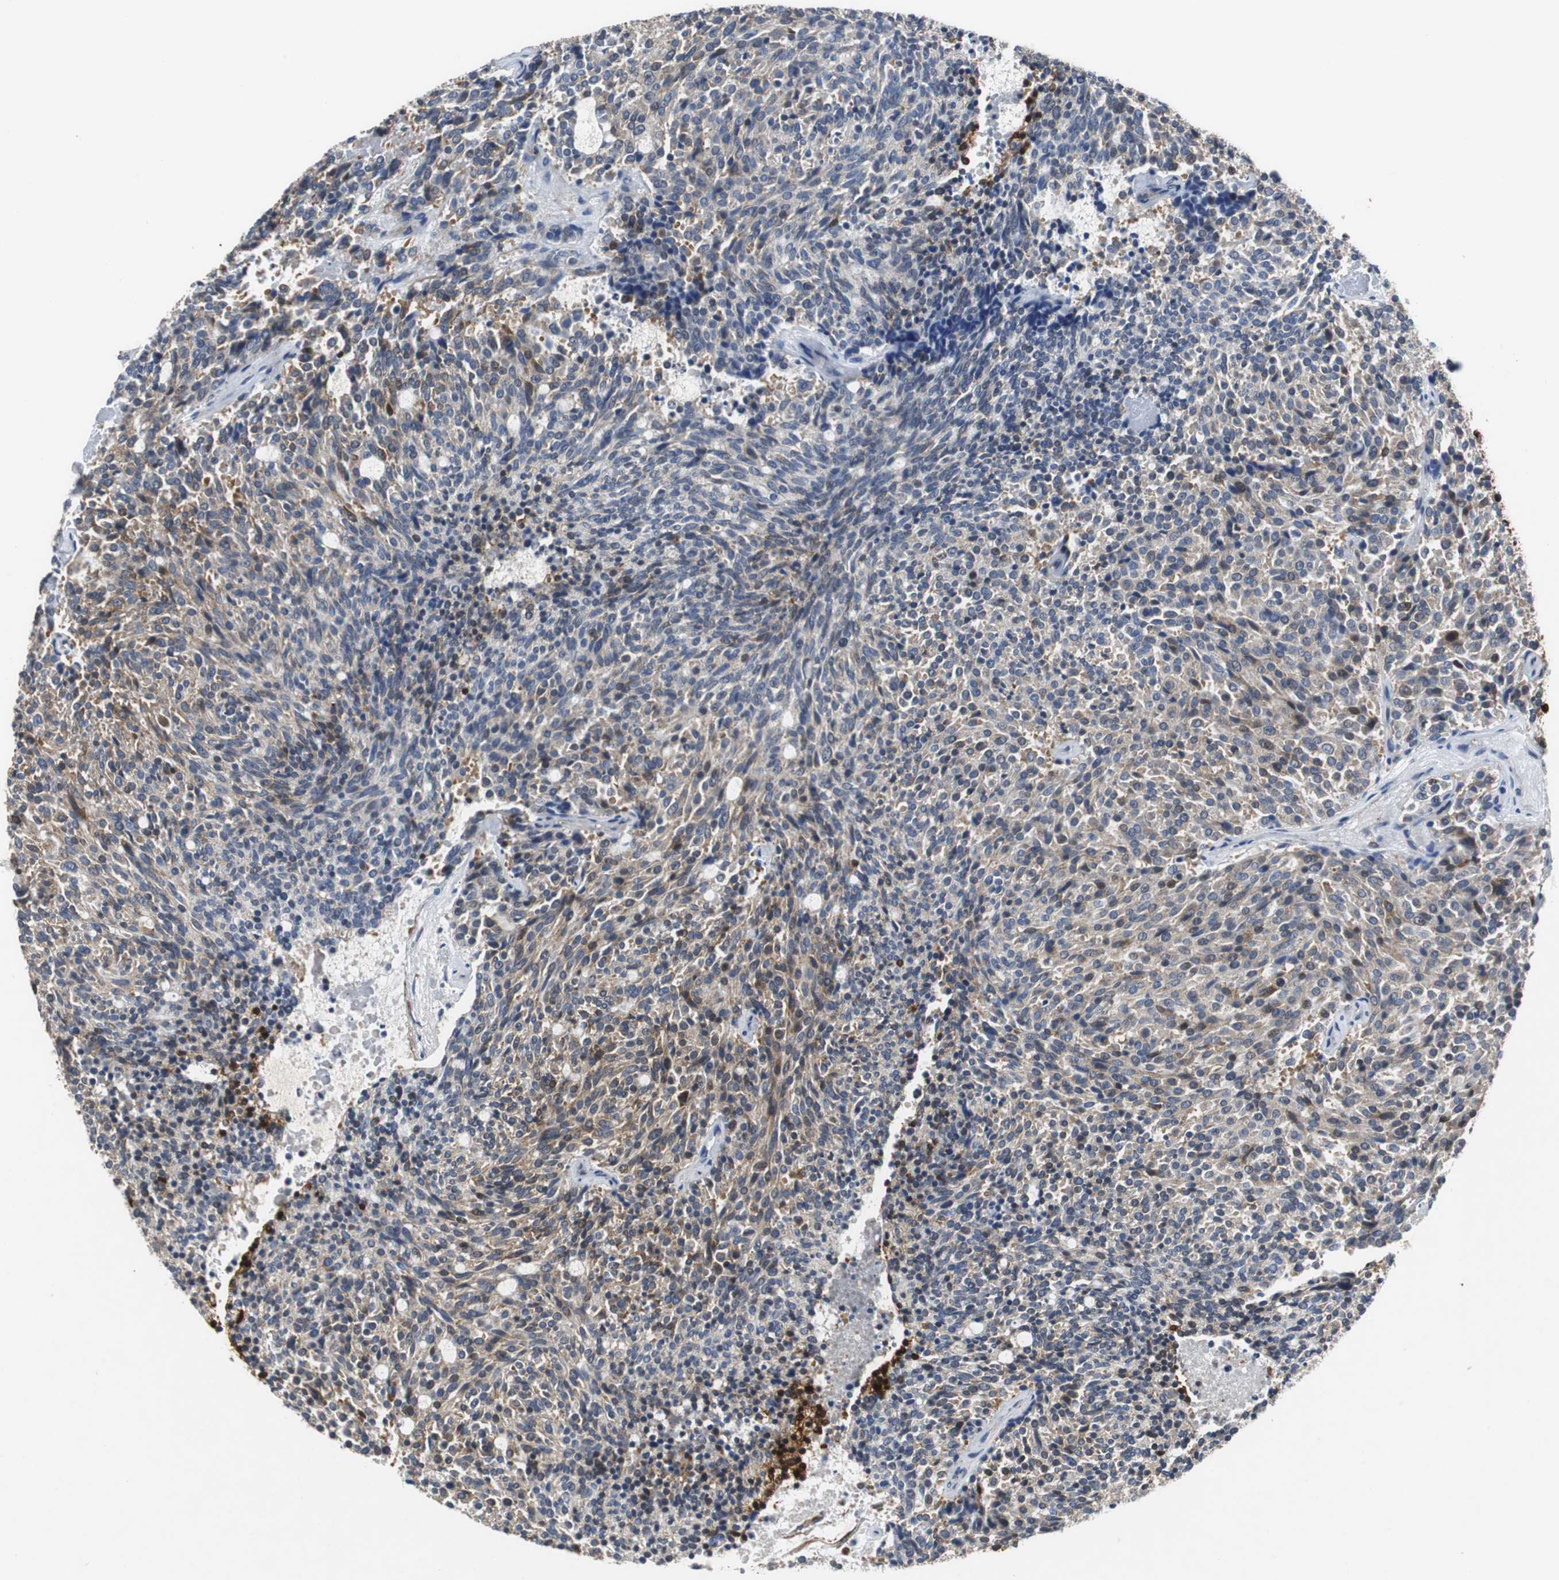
{"staining": {"intensity": "weak", "quantity": ">75%", "location": "cytoplasmic/membranous"}, "tissue": "carcinoid", "cell_type": "Tumor cells", "image_type": "cancer", "snomed": [{"axis": "morphology", "description": "Carcinoid, malignant, NOS"}, {"axis": "topography", "description": "Pancreas"}], "caption": "Carcinoid stained with a protein marker demonstrates weak staining in tumor cells.", "gene": "ISCU", "patient": {"sex": "female", "age": 54}}